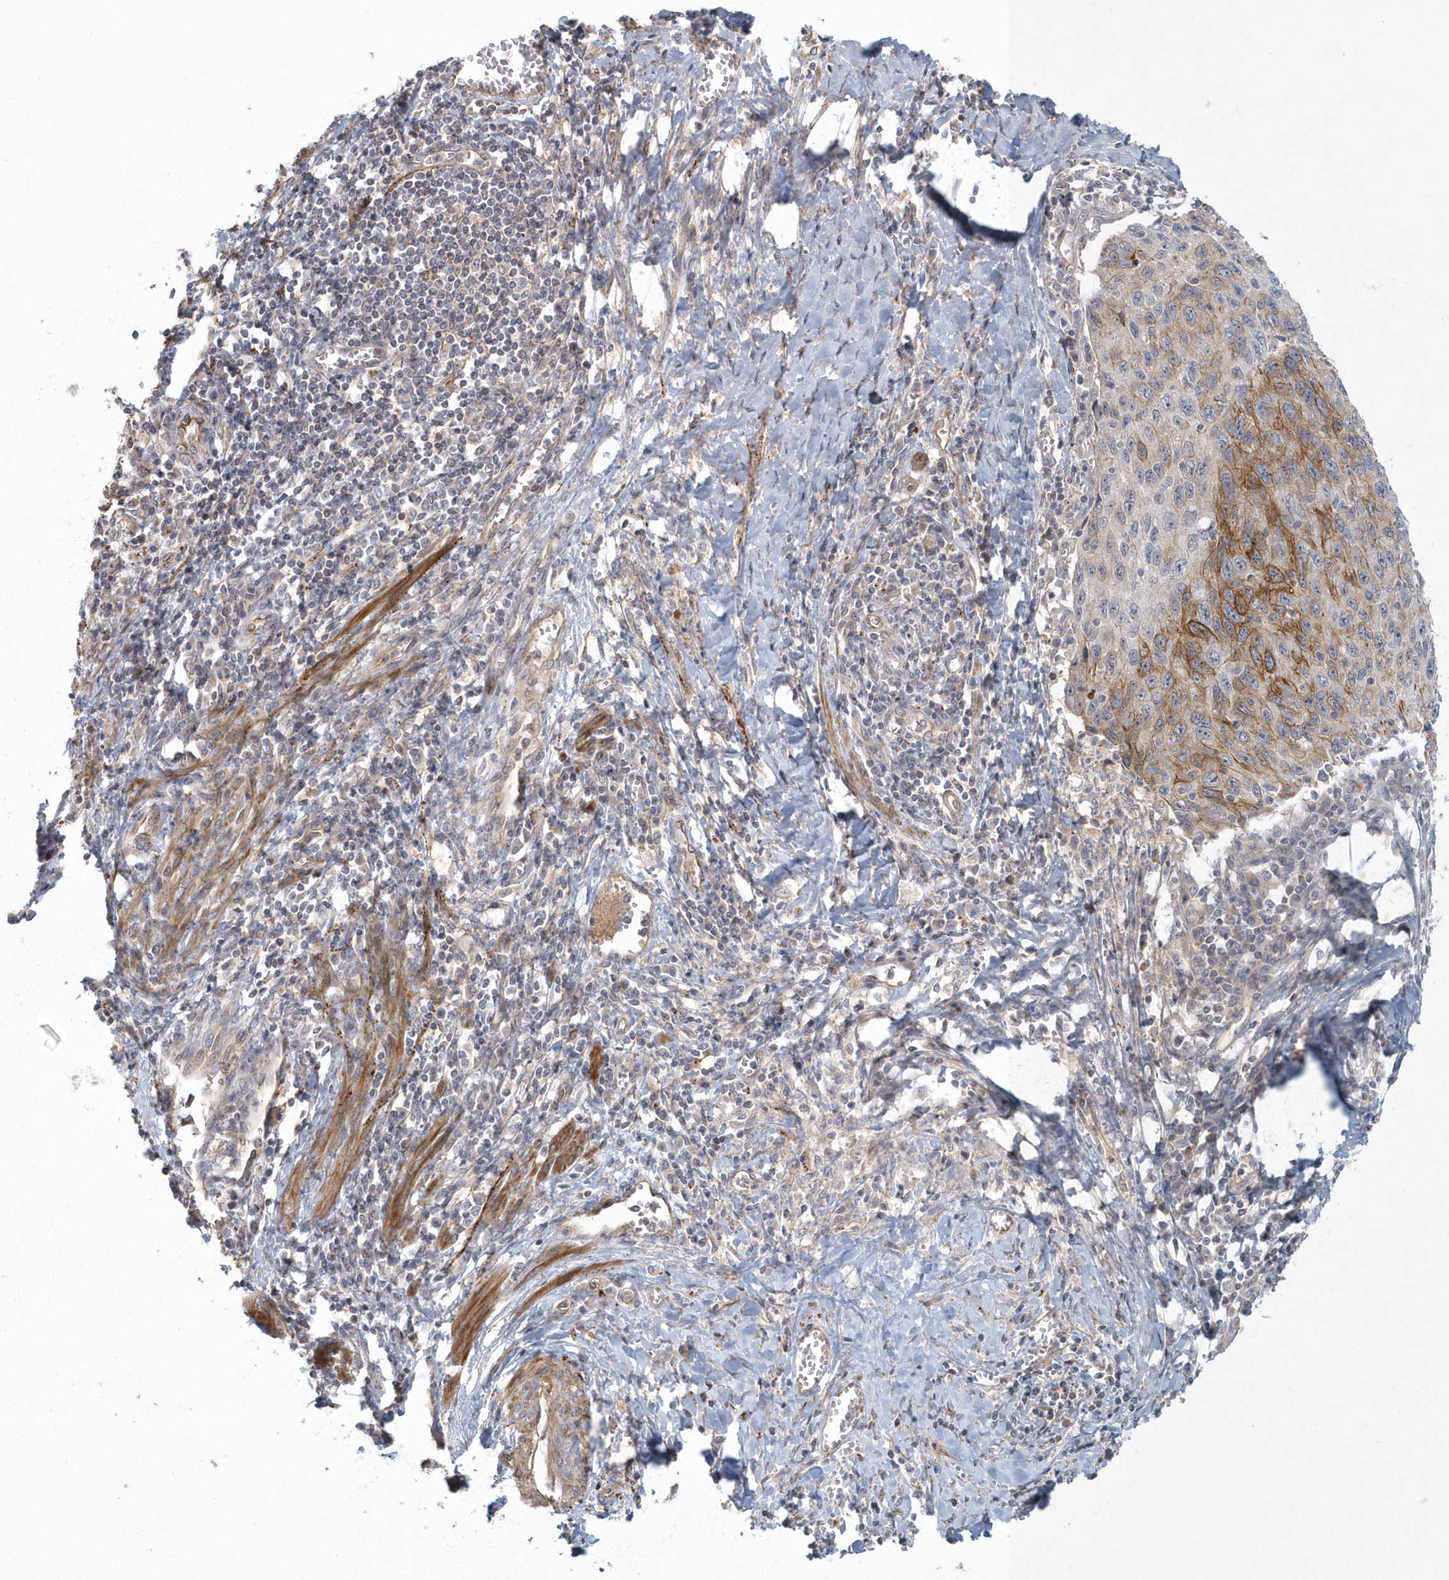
{"staining": {"intensity": "moderate", "quantity": "25%-75%", "location": "cytoplasmic/membranous"}, "tissue": "cervical cancer", "cell_type": "Tumor cells", "image_type": "cancer", "snomed": [{"axis": "morphology", "description": "Squamous cell carcinoma, NOS"}, {"axis": "topography", "description": "Cervix"}], "caption": "The photomicrograph shows immunohistochemical staining of cervical cancer (squamous cell carcinoma). There is moderate cytoplasmic/membranous positivity is present in about 25%-75% of tumor cells.", "gene": "ARHGEF38", "patient": {"sex": "female", "age": 53}}